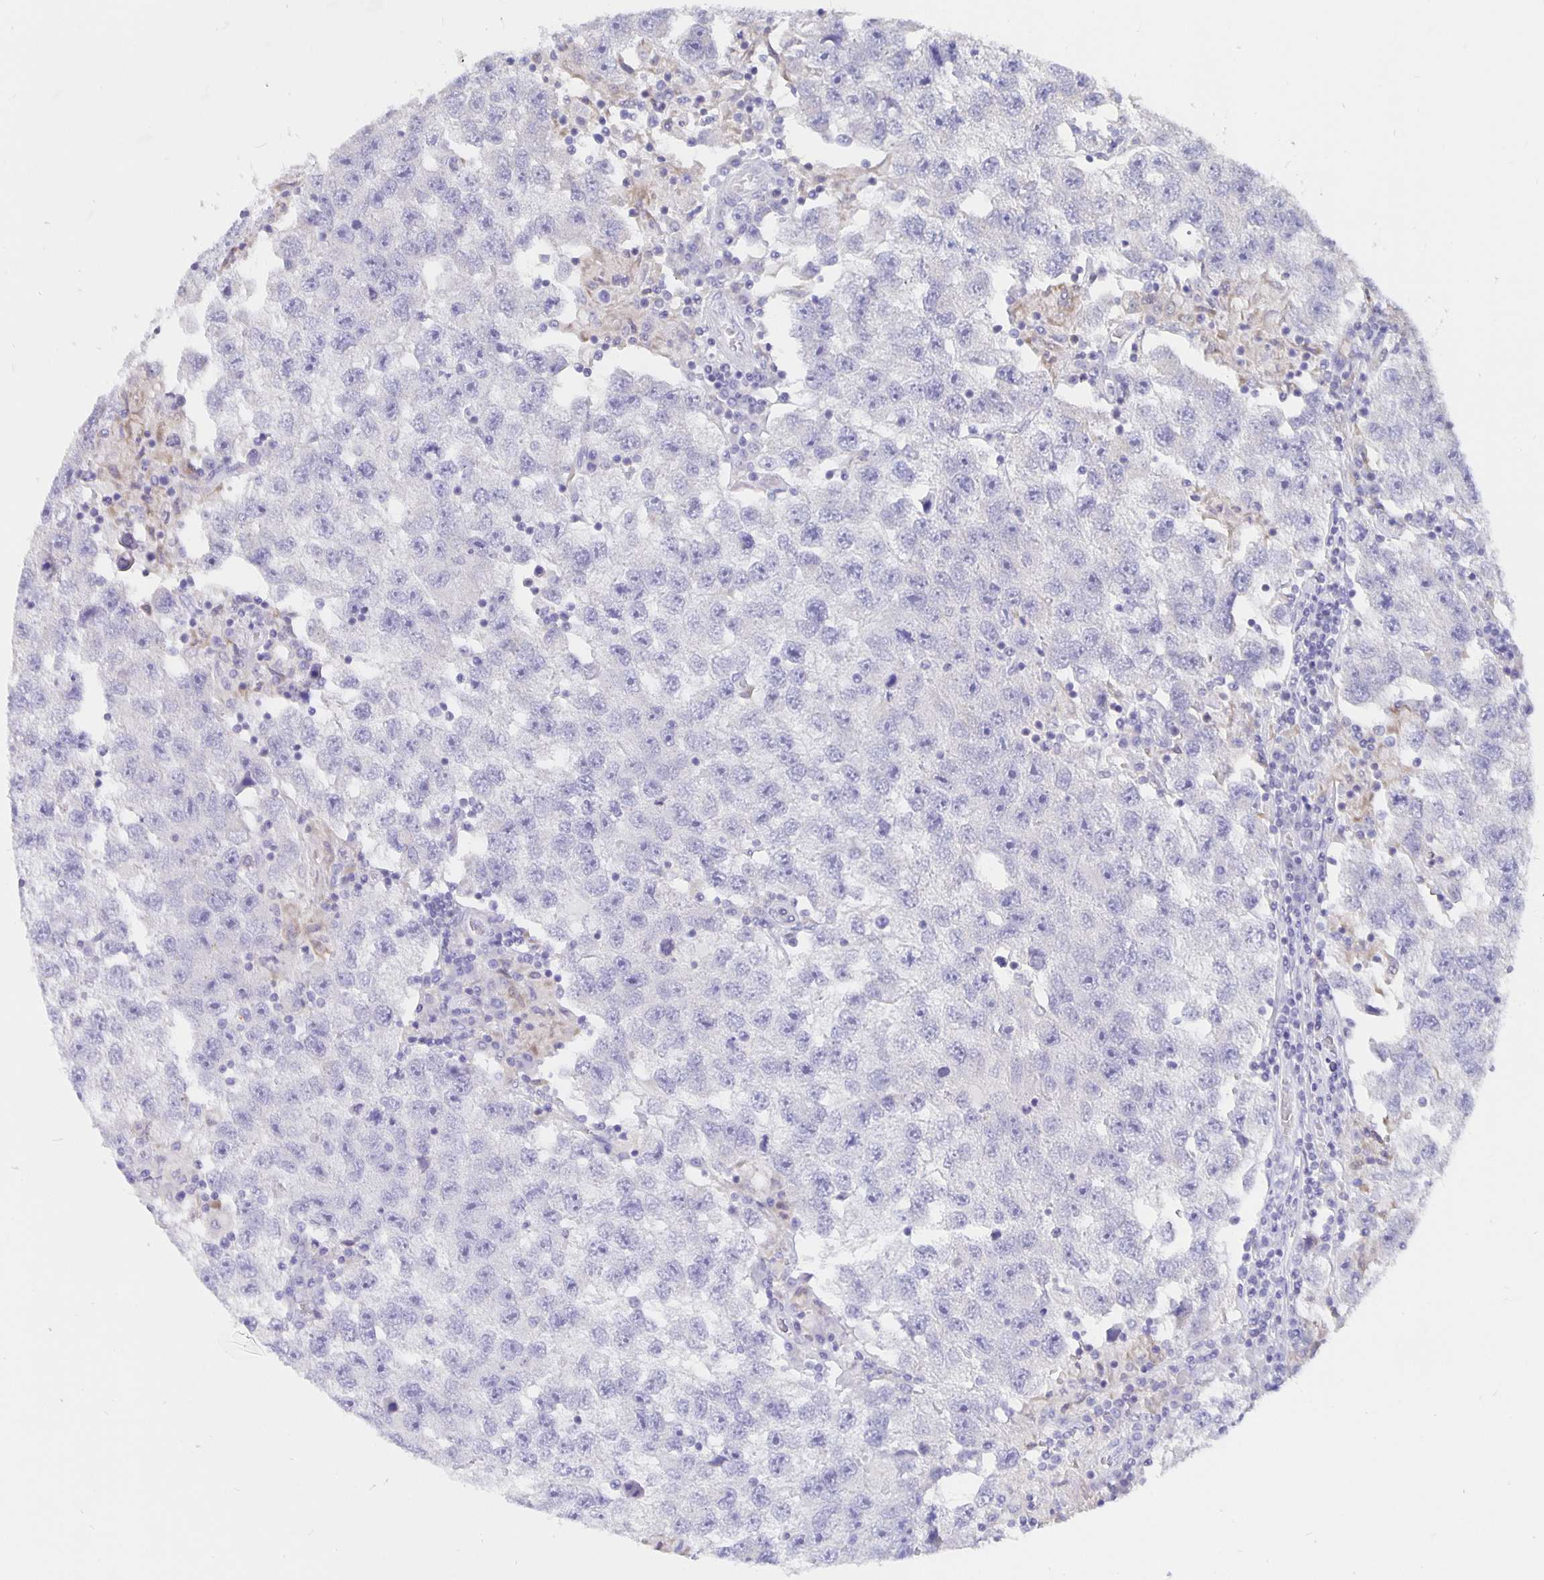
{"staining": {"intensity": "negative", "quantity": "none", "location": "none"}, "tissue": "testis cancer", "cell_type": "Tumor cells", "image_type": "cancer", "snomed": [{"axis": "morphology", "description": "Seminoma, NOS"}, {"axis": "topography", "description": "Testis"}], "caption": "High power microscopy image of an immunohistochemistry micrograph of testis cancer (seminoma), revealing no significant staining in tumor cells.", "gene": "CFAP74", "patient": {"sex": "male", "age": 26}}